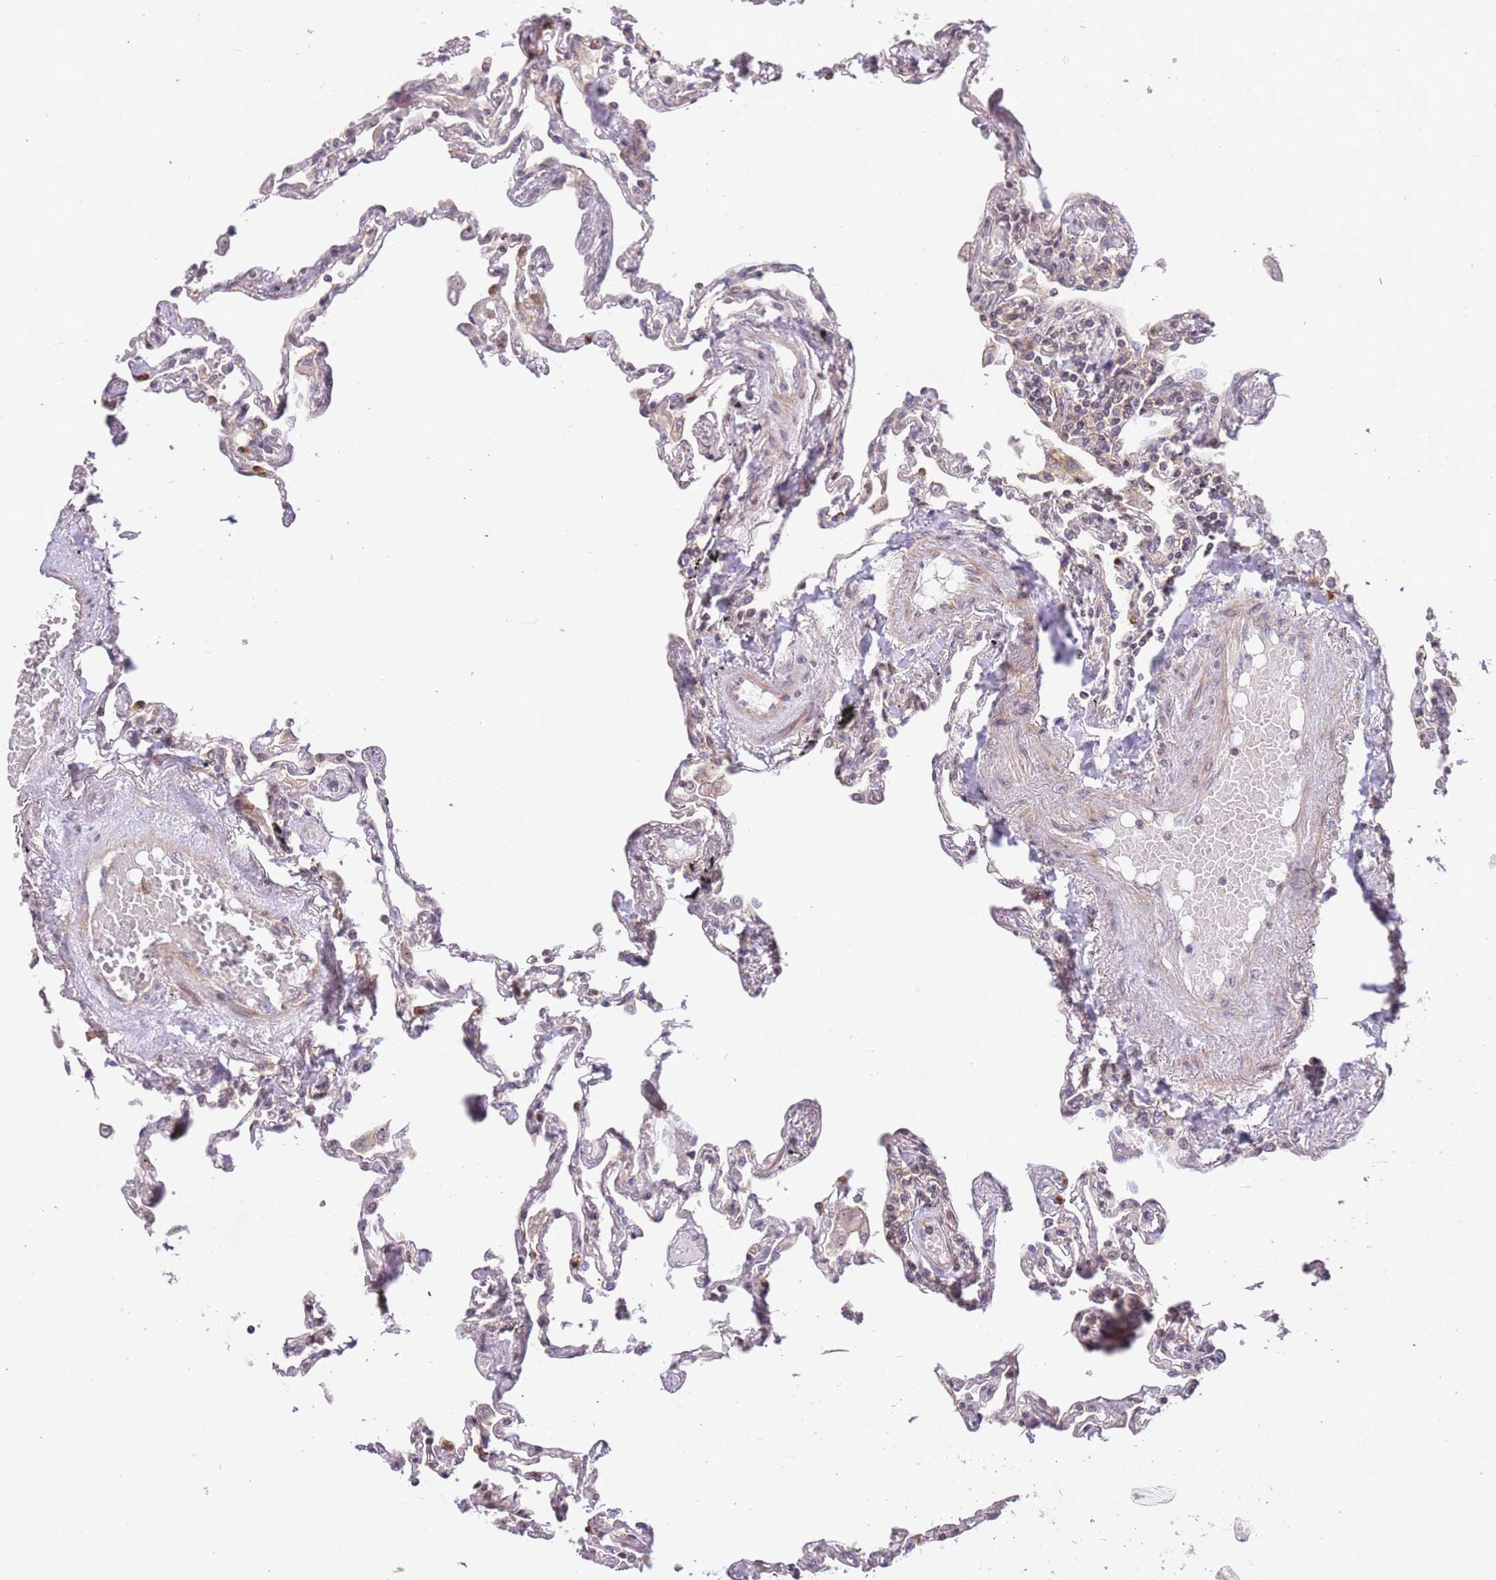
{"staining": {"intensity": "weak", "quantity": "25%-75%", "location": "cytoplasmic/membranous"}, "tissue": "lung", "cell_type": "Alveolar cells", "image_type": "normal", "snomed": [{"axis": "morphology", "description": "Normal tissue, NOS"}, {"axis": "topography", "description": "Lung"}], "caption": "Weak cytoplasmic/membranous protein positivity is seen in about 25%-75% of alveolar cells in lung.", "gene": "SLC16A4", "patient": {"sex": "female", "age": 67}}